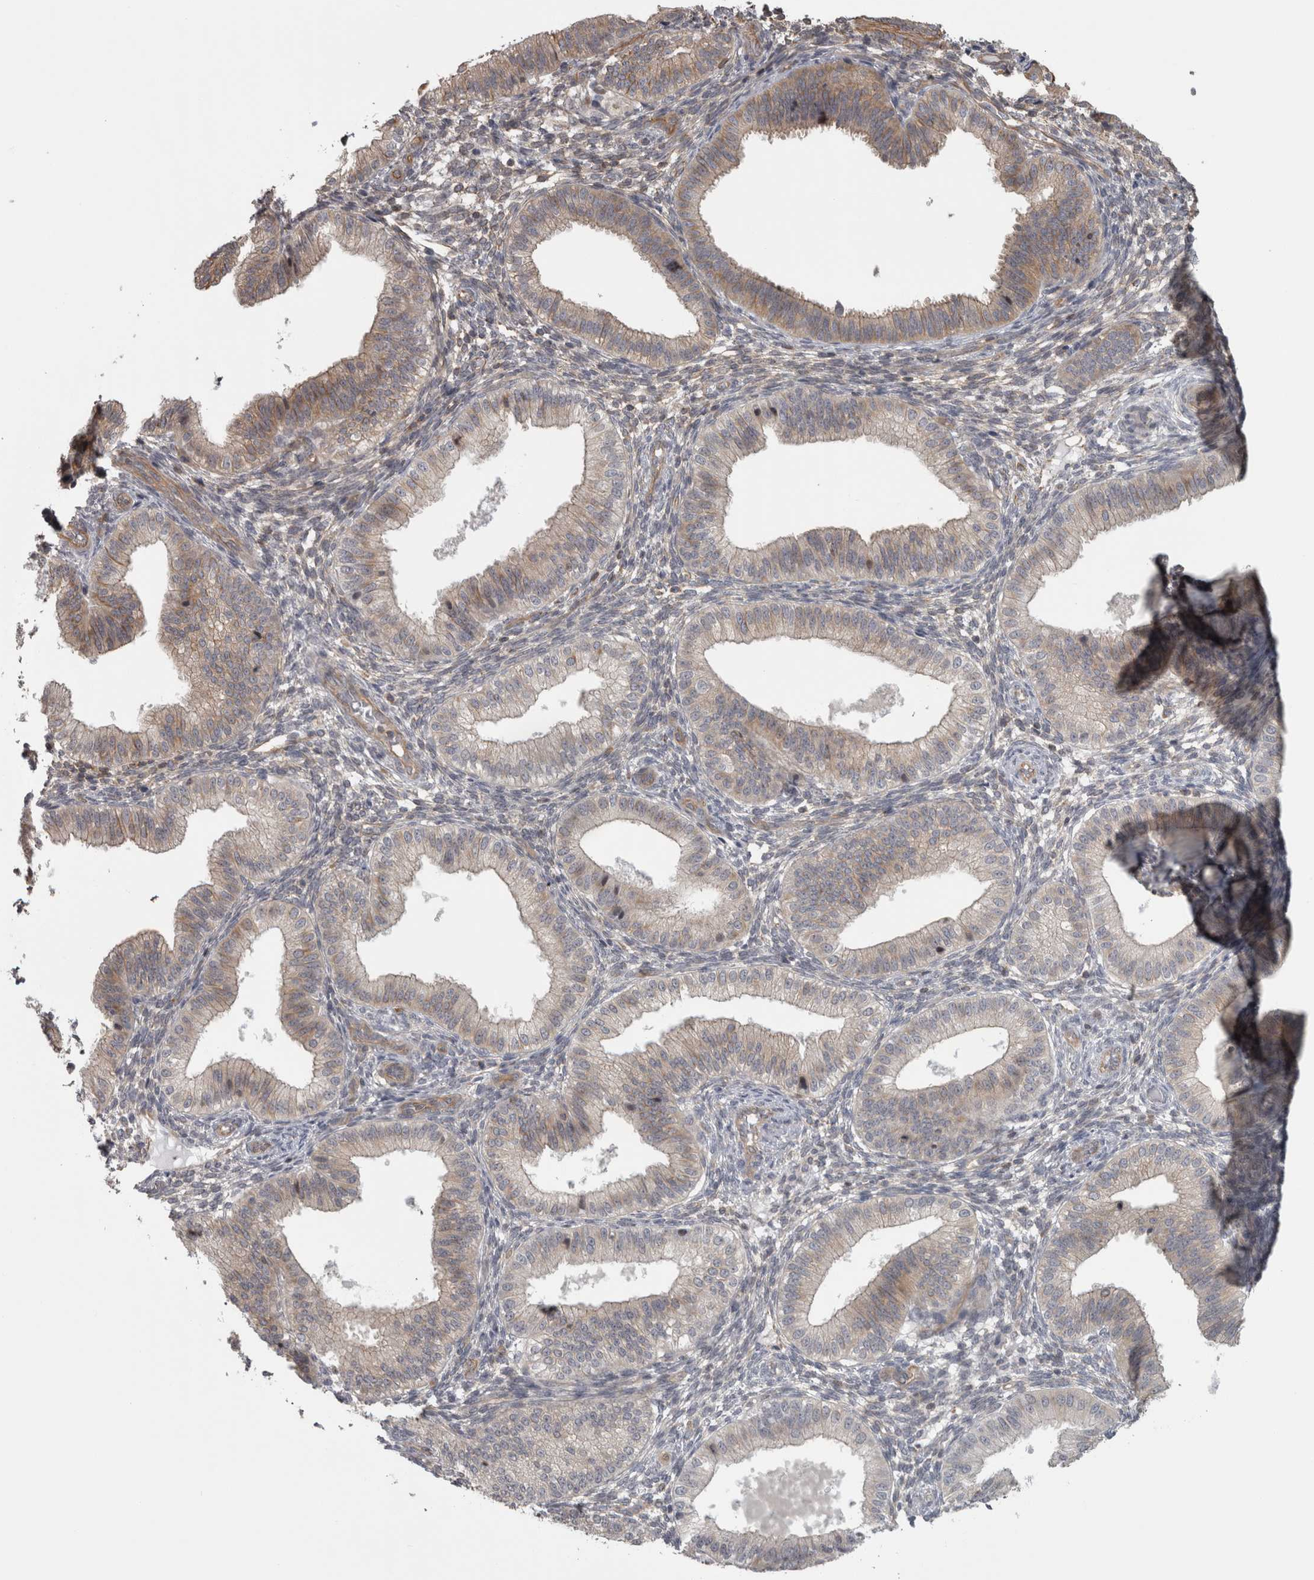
{"staining": {"intensity": "negative", "quantity": "none", "location": "none"}, "tissue": "endometrium", "cell_type": "Cells in endometrial stroma", "image_type": "normal", "snomed": [{"axis": "morphology", "description": "Normal tissue, NOS"}, {"axis": "topography", "description": "Endometrium"}], "caption": "IHC image of normal endometrium: human endometrium stained with DAB reveals no significant protein staining in cells in endometrial stroma. The staining was performed using DAB to visualize the protein expression in brown, while the nuclei were stained in blue with hematoxylin (Magnification: 20x).", "gene": "PPP1R12B", "patient": {"sex": "female", "age": 39}}